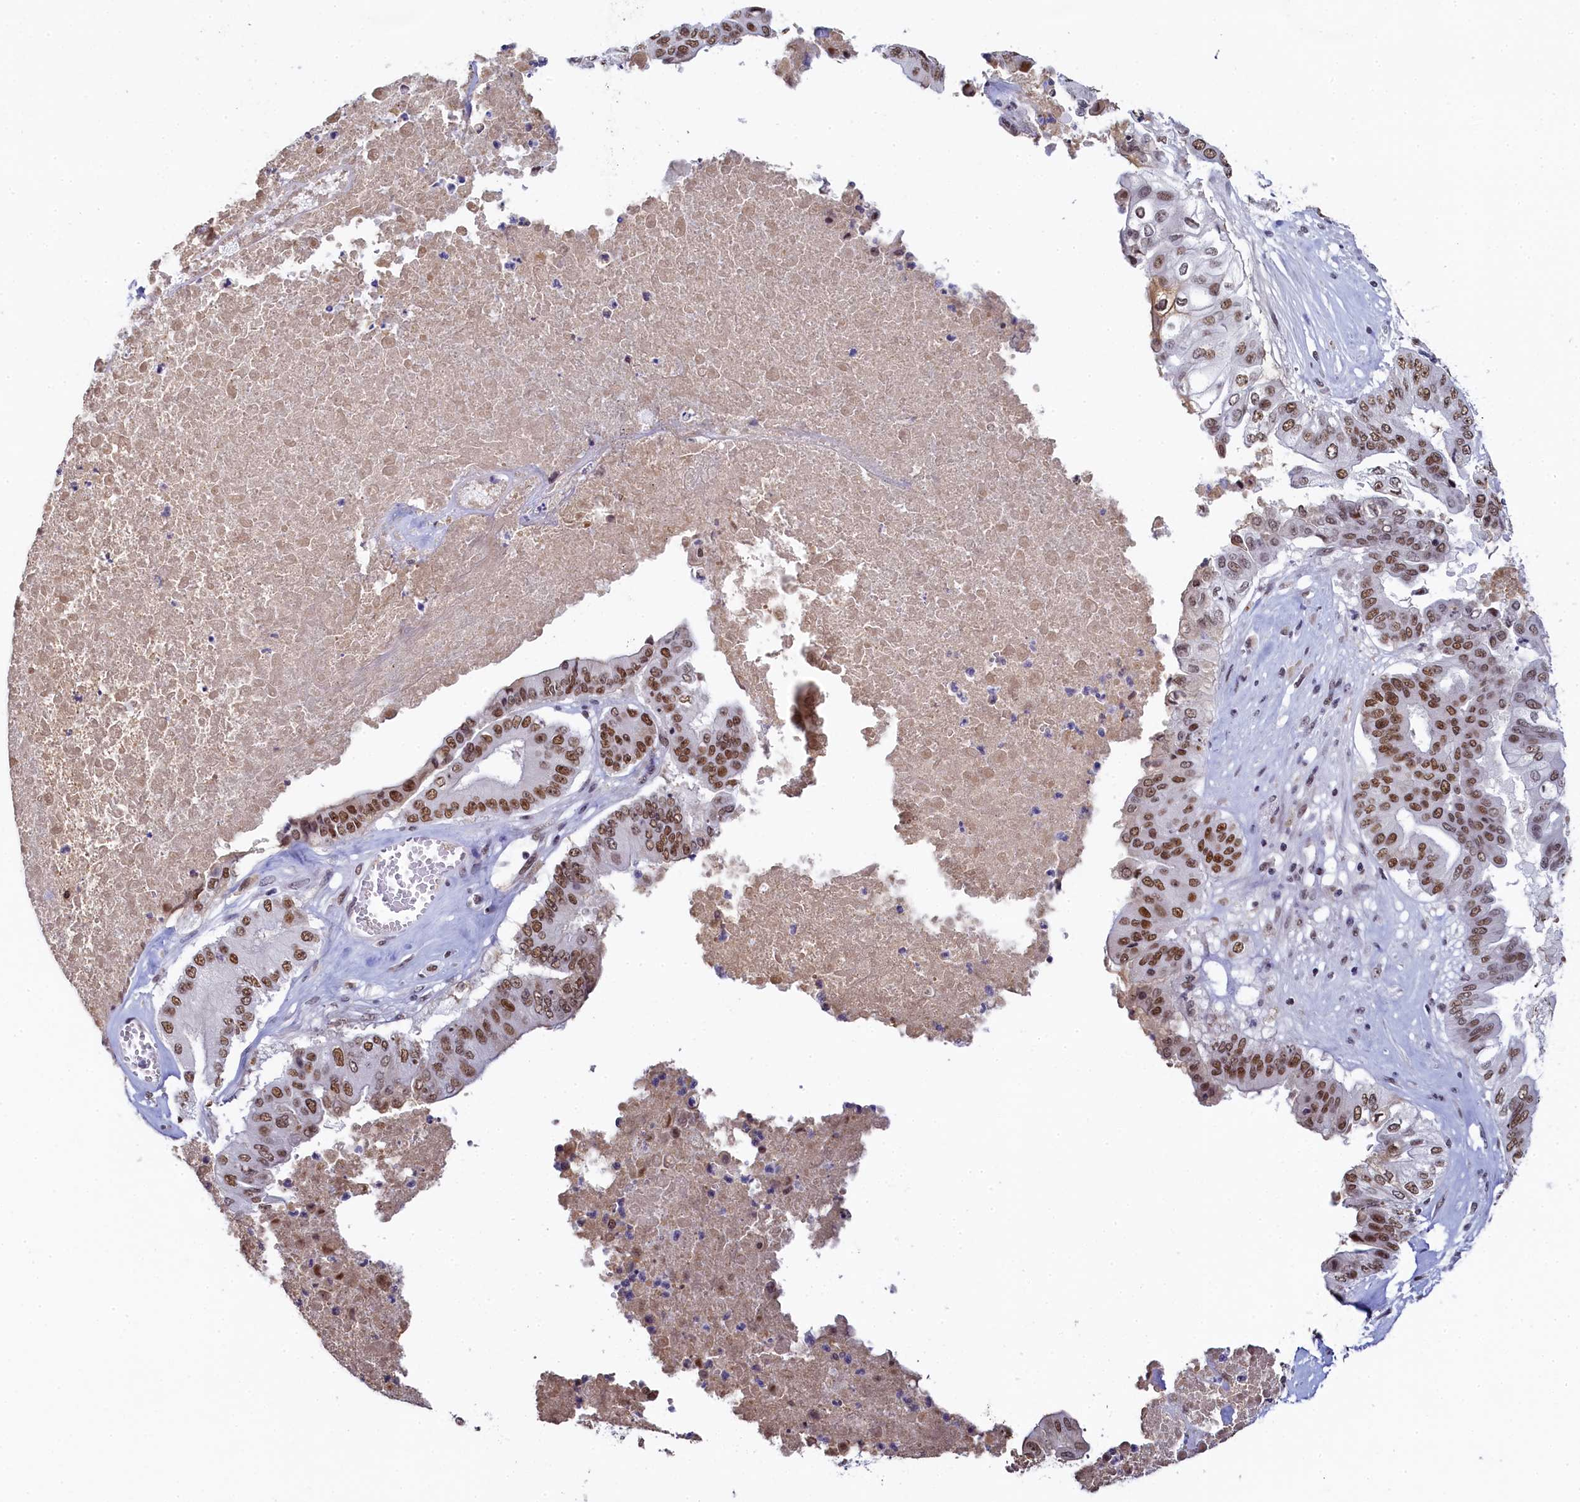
{"staining": {"intensity": "moderate", "quantity": ">75%", "location": "nuclear"}, "tissue": "pancreatic cancer", "cell_type": "Tumor cells", "image_type": "cancer", "snomed": [{"axis": "morphology", "description": "Adenocarcinoma, NOS"}, {"axis": "topography", "description": "Pancreas"}], "caption": "High-magnification brightfield microscopy of pancreatic adenocarcinoma stained with DAB (3,3'-diaminobenzidine) (brown) and counterstained with hematoxylin (blue). tumor cells exhibit moderate nuclear staining is present in approximately>75% of cells.", "gene": "INTS14", "patient": {"sex": "female", "age": 77}}